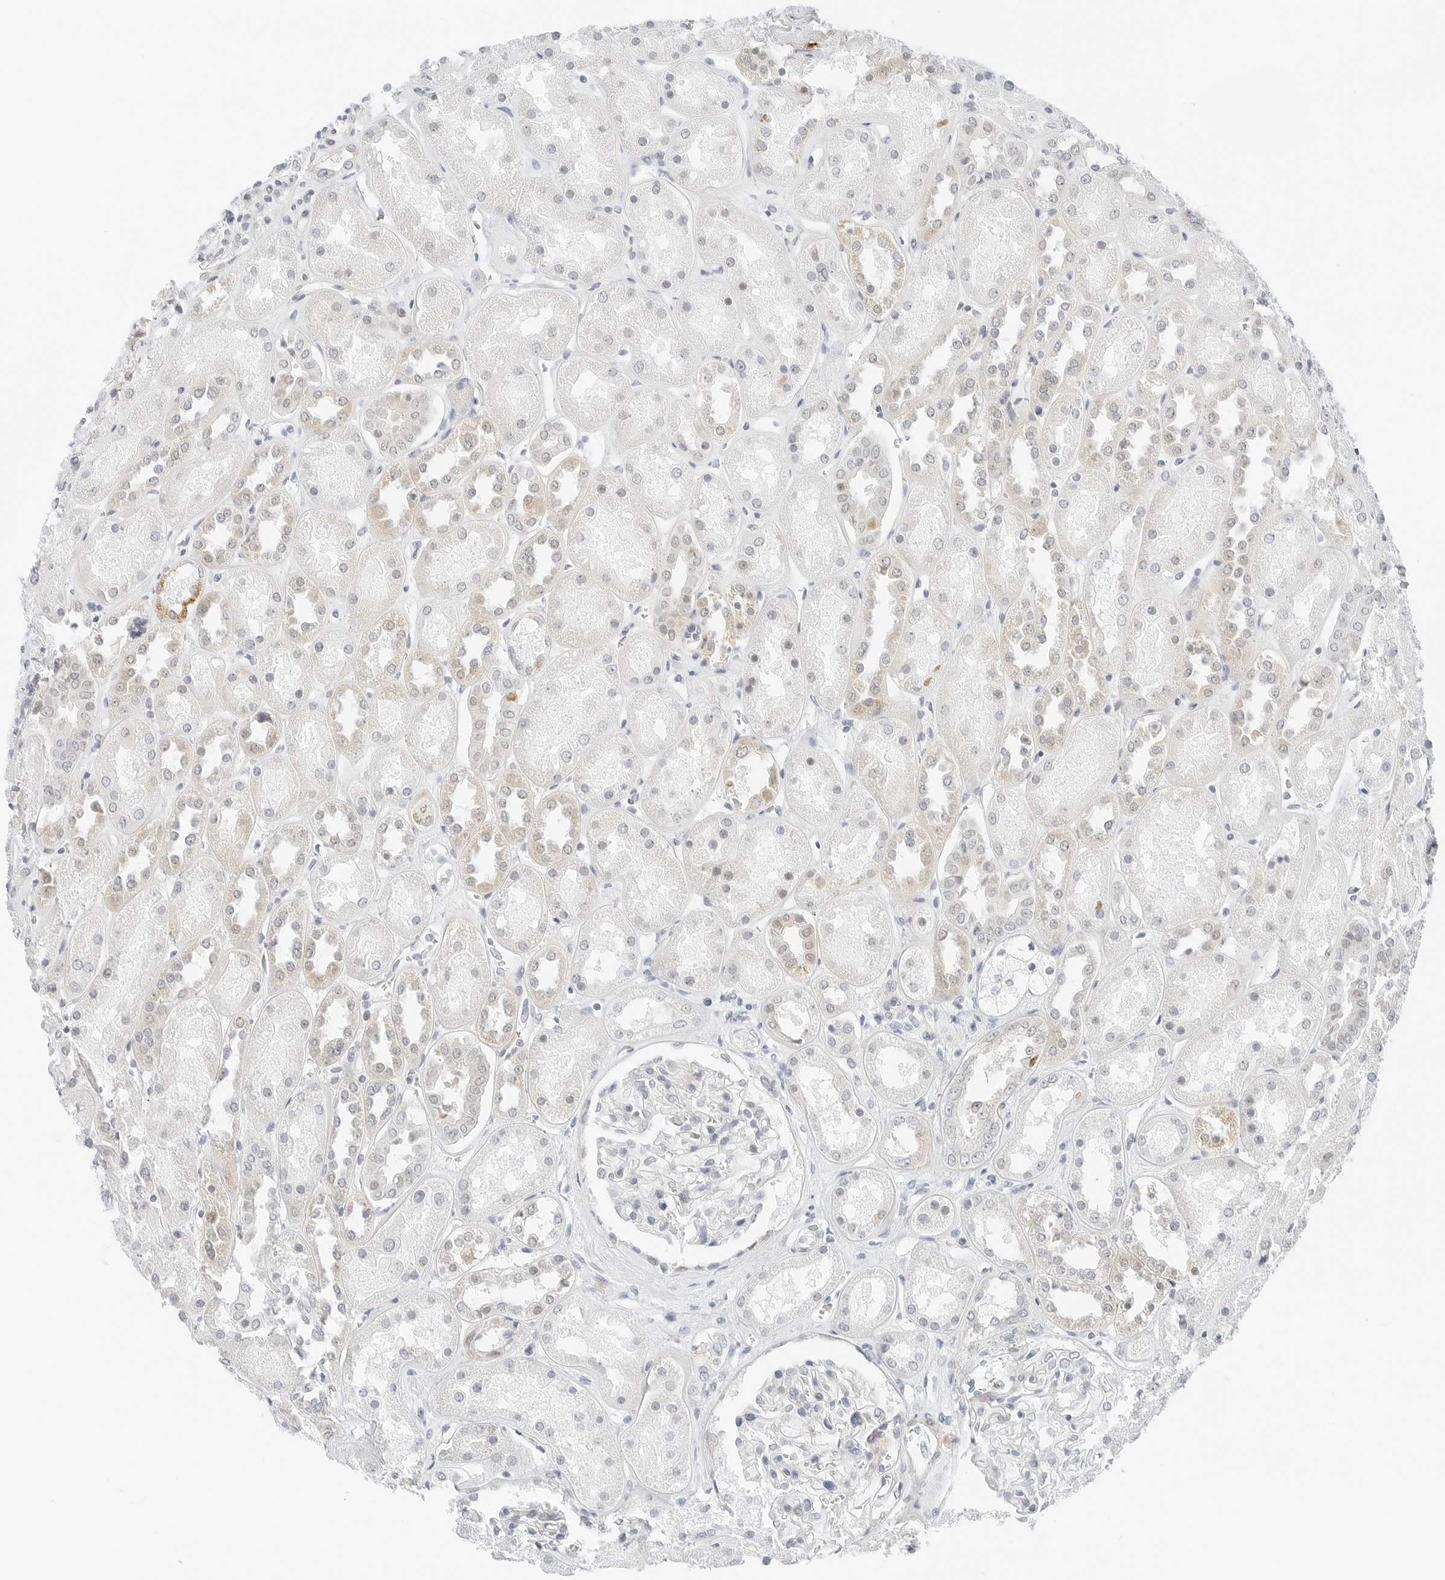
{"staining": {"intensity": "negative", "quantity": "none", "location": "none"}, "tissue": "kidney", "cell_type": "Cells in glomeruli", "image_type": "normal", "snomed": [{"axis": "morphology", "description": "Normal tissue, NOS"}, {"axis": "topography", "description": "Kidney"}], "caption": "DAB (3,3'-diaminobenzidine) immunohistochemical staining of unremarkable kidney demonstrates no significant staining in cells in glomeruli.", "gene": "CCSAP", "patient": {"sex": "male", "age": 70}}